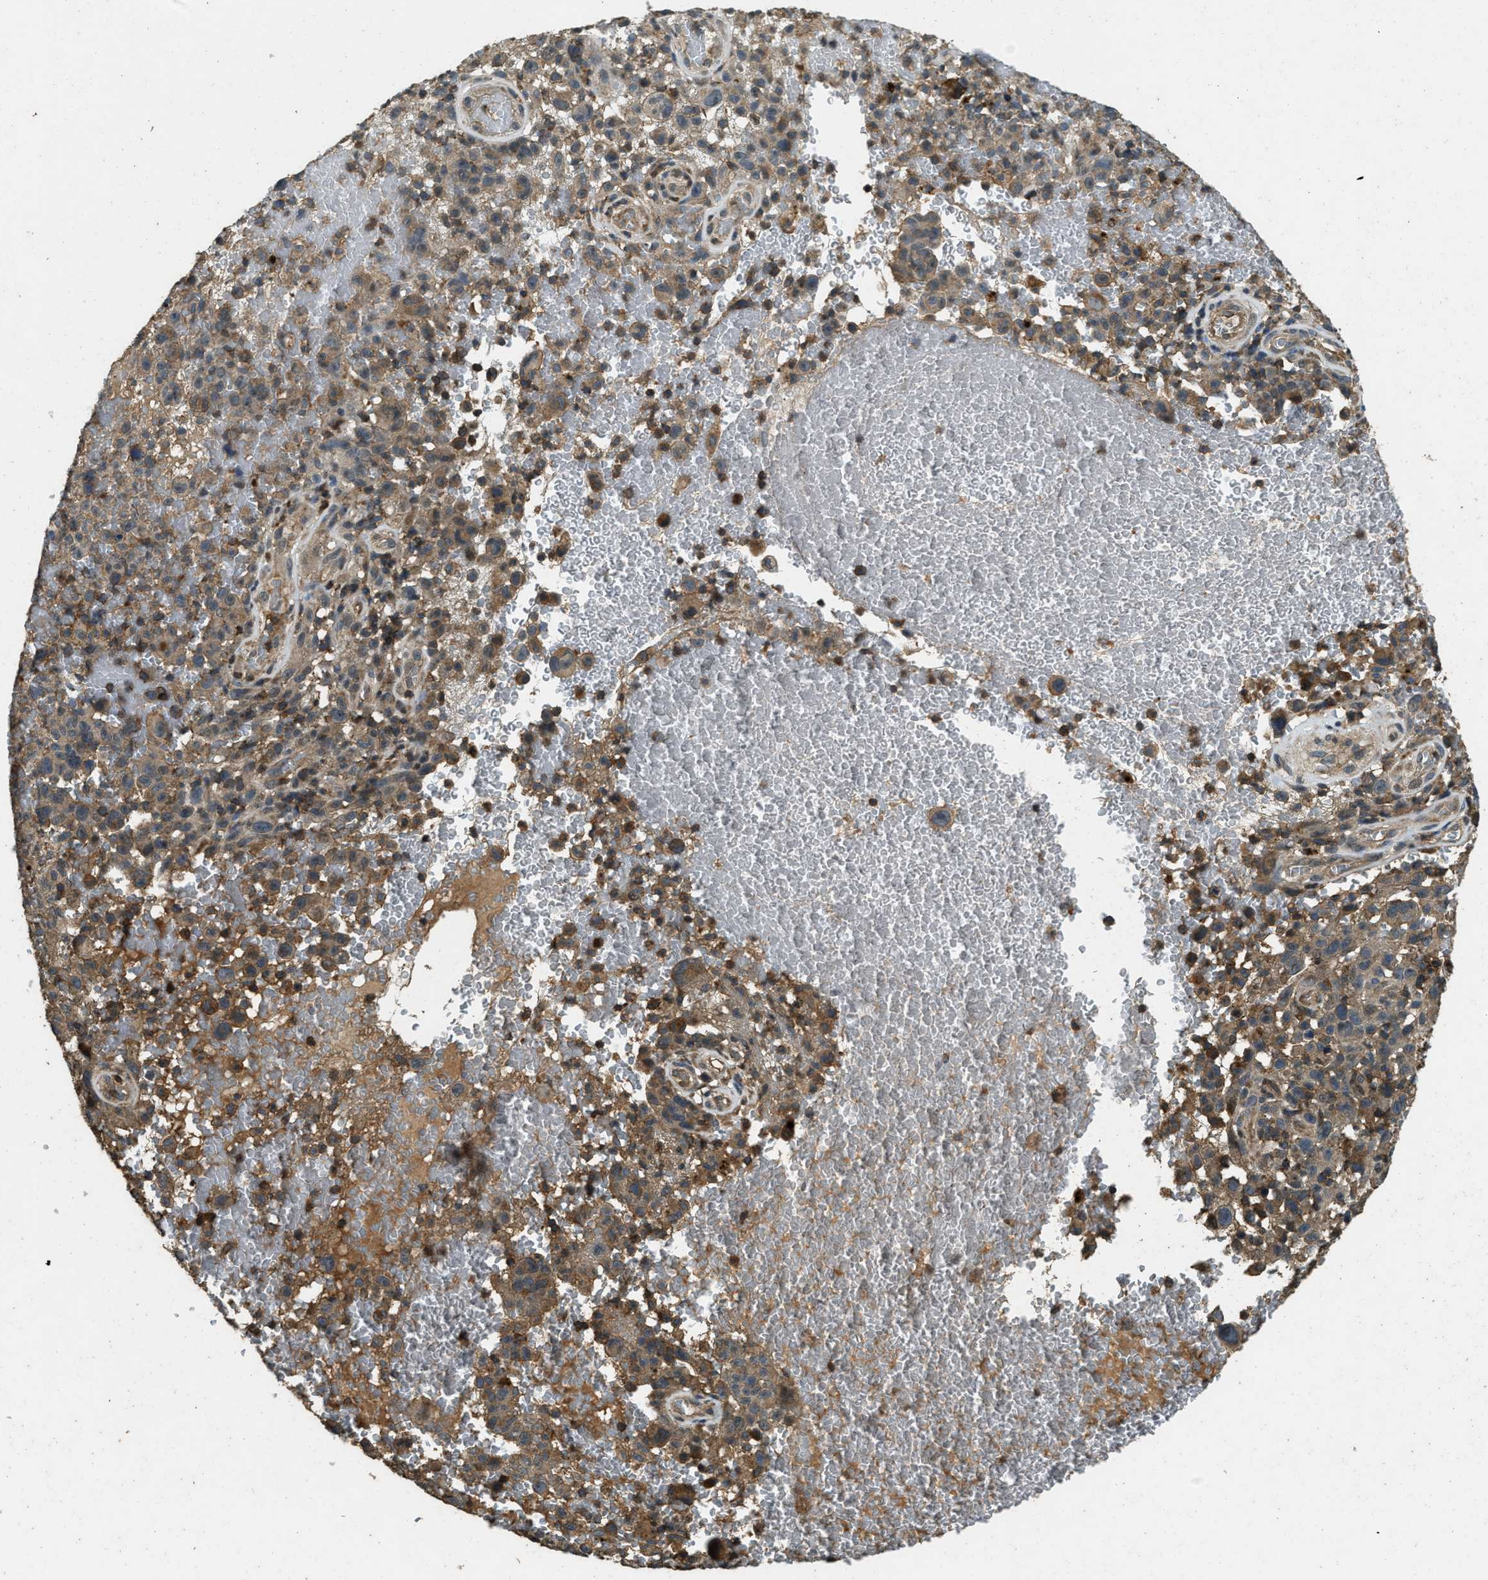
{"staining": {"intensity": "weak", "quantity": ">75%", "location": "cytoplasmic/membranous"}, "tissue": "melanoma", "cell_type": "Tumor cells", "image_type": "cancer", "snomed": [{"axis": "morphology", "description": "Malignant melanoma, NOS"}, {"axis": "topography", "description": "Skin"}], "caption": "Protein expression analysis of human malignant melanoma reveals weak cytoplasmic/membranous positivity in approximately >75% of tumor cells.", "gene": "ATP8B1", "patient": {"sex": "female", "age": 82}}